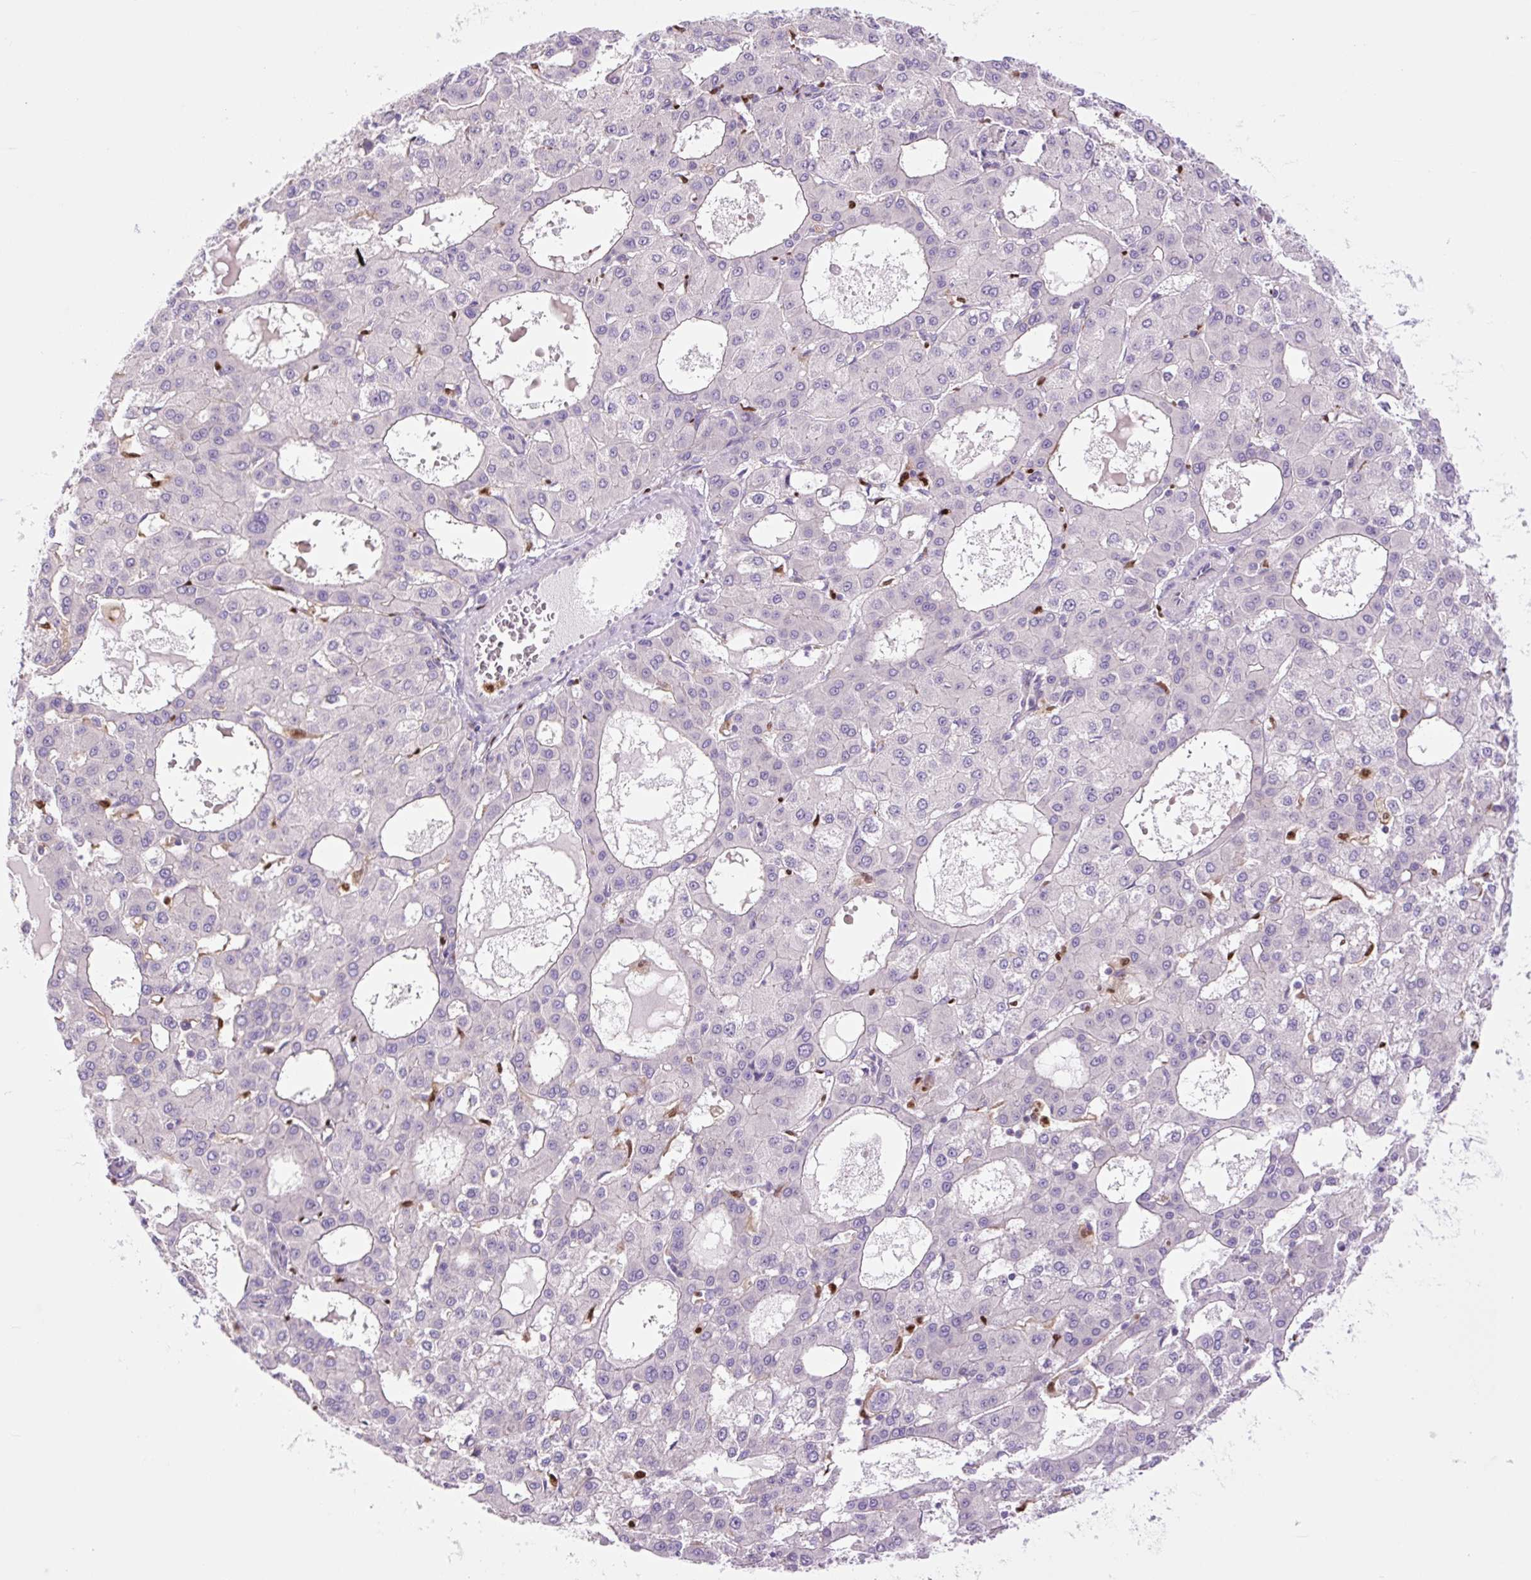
{"staining": {"intensity": "negative", "quantity": "none", "location": "none"}, "tissue": "liver cancer", "cell_type": "Tumor cells", "image_type": "cancer", "snomed": [{"axis": "morphology", "description": "Carcinoma, Hepatocellular, NOS"}, {"axis": "topography", "description": "Liver"}], "caption": "Micrograph shows no protein expression in tumor cells of liver cancer (hepatocellular carcinoma) tissue. The staining was performed using DAB to visualize the protein expression in brown, while the nuclei were stained in blue with hematoxylin (Magnification: 20x).", "gene": "SPI1", "patient": {"sex": "male", "age": 47}}